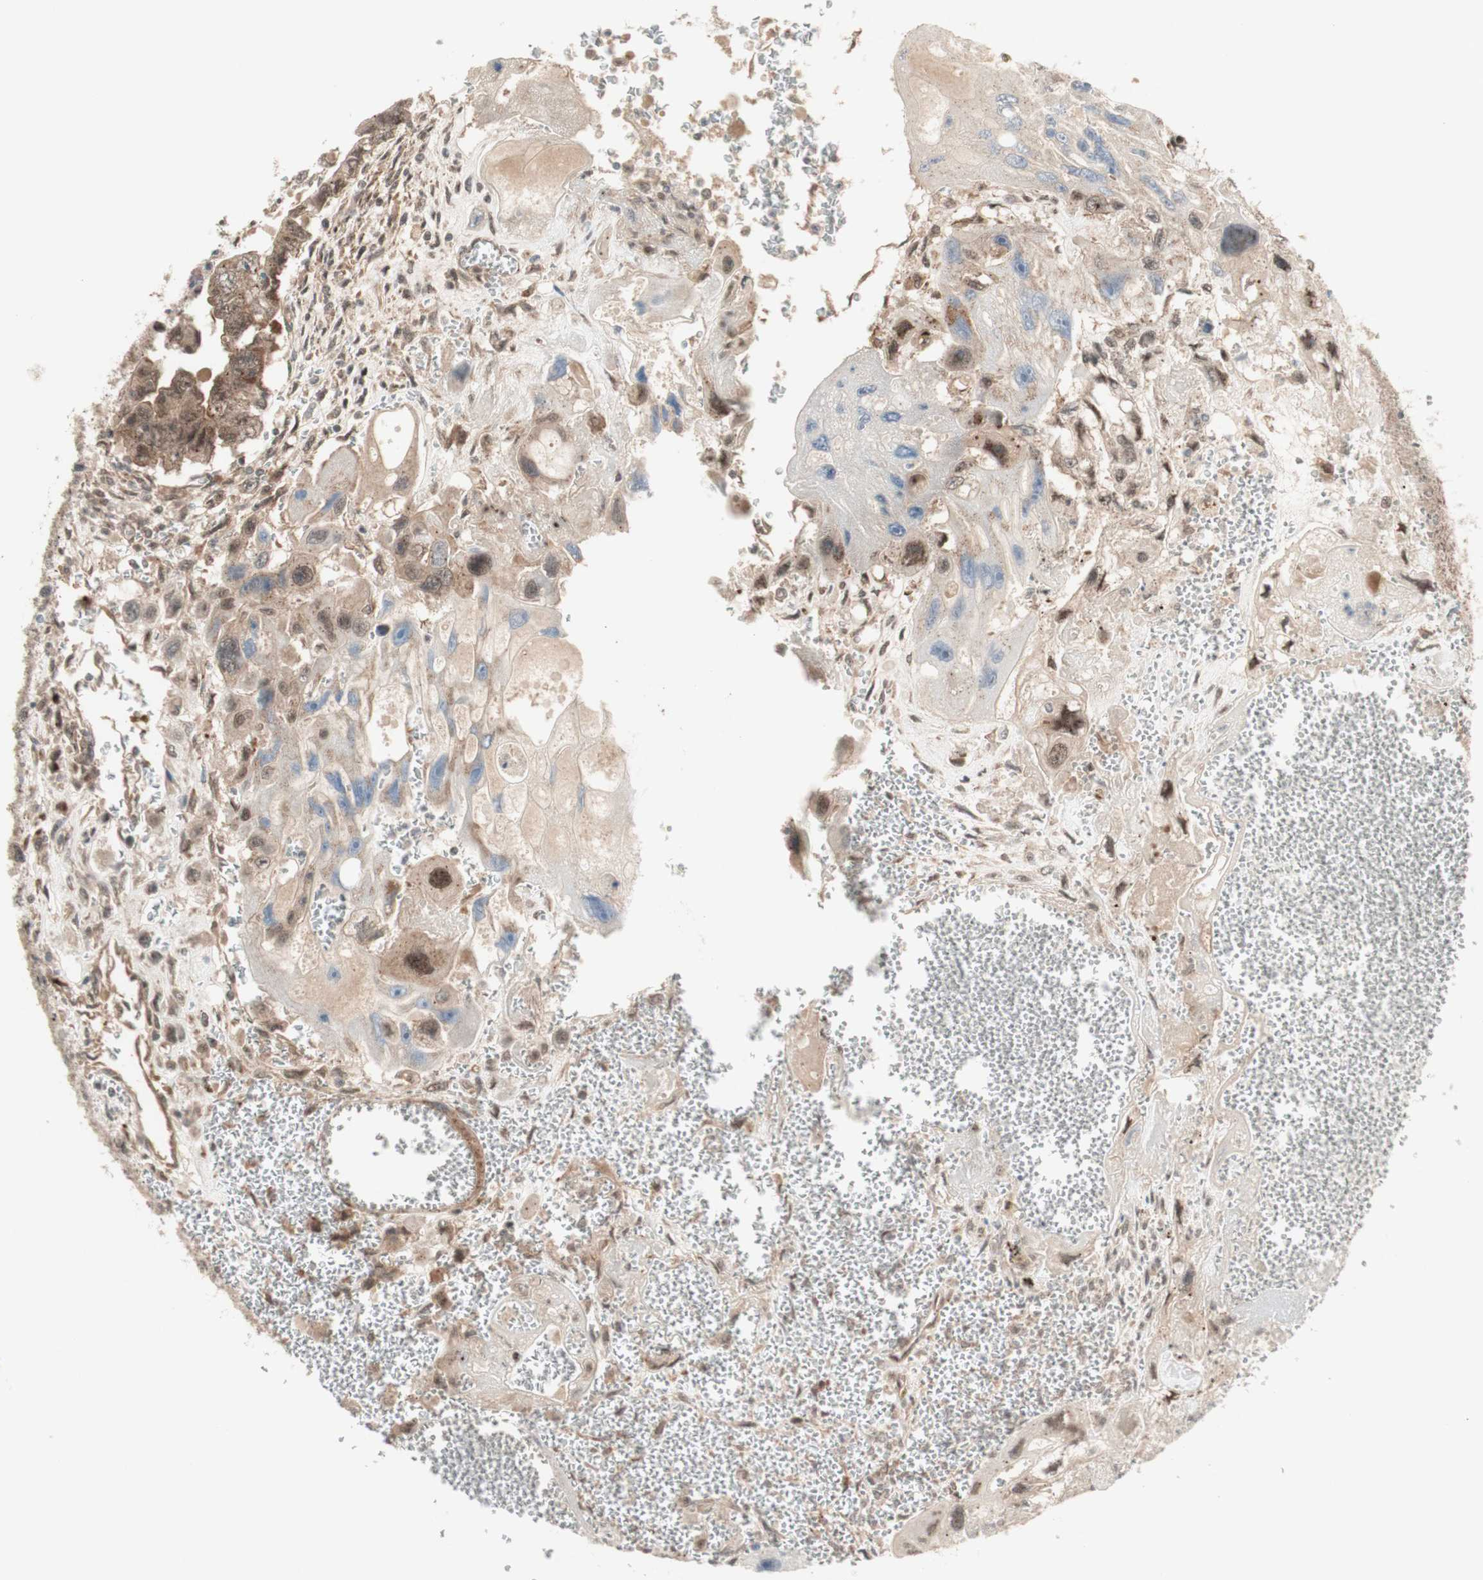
{"staining": {"intensity": "moderate", "quantity": "25%-75%", "location": "cytoplasmic/membranous"}, "tissue": "testis cancer", "cell_type": "Tumor cells", "image_type": "cancer", "snomed": [{"axis": "morphology", "description": "Carcinoma, Embryonal, NOS"}, {"axis": "topography", "description": "Testis"}], "caption": "DAB (3,3'-diaminobenzidine) immunohistochemical staining of human testis cancer demonstrates moderate cytoplasmic/membranous protein positivity in approximately 25%-75% of tumor cells.", "gene": "CYLD", "patient": {"sex": "male", "age": 28}}